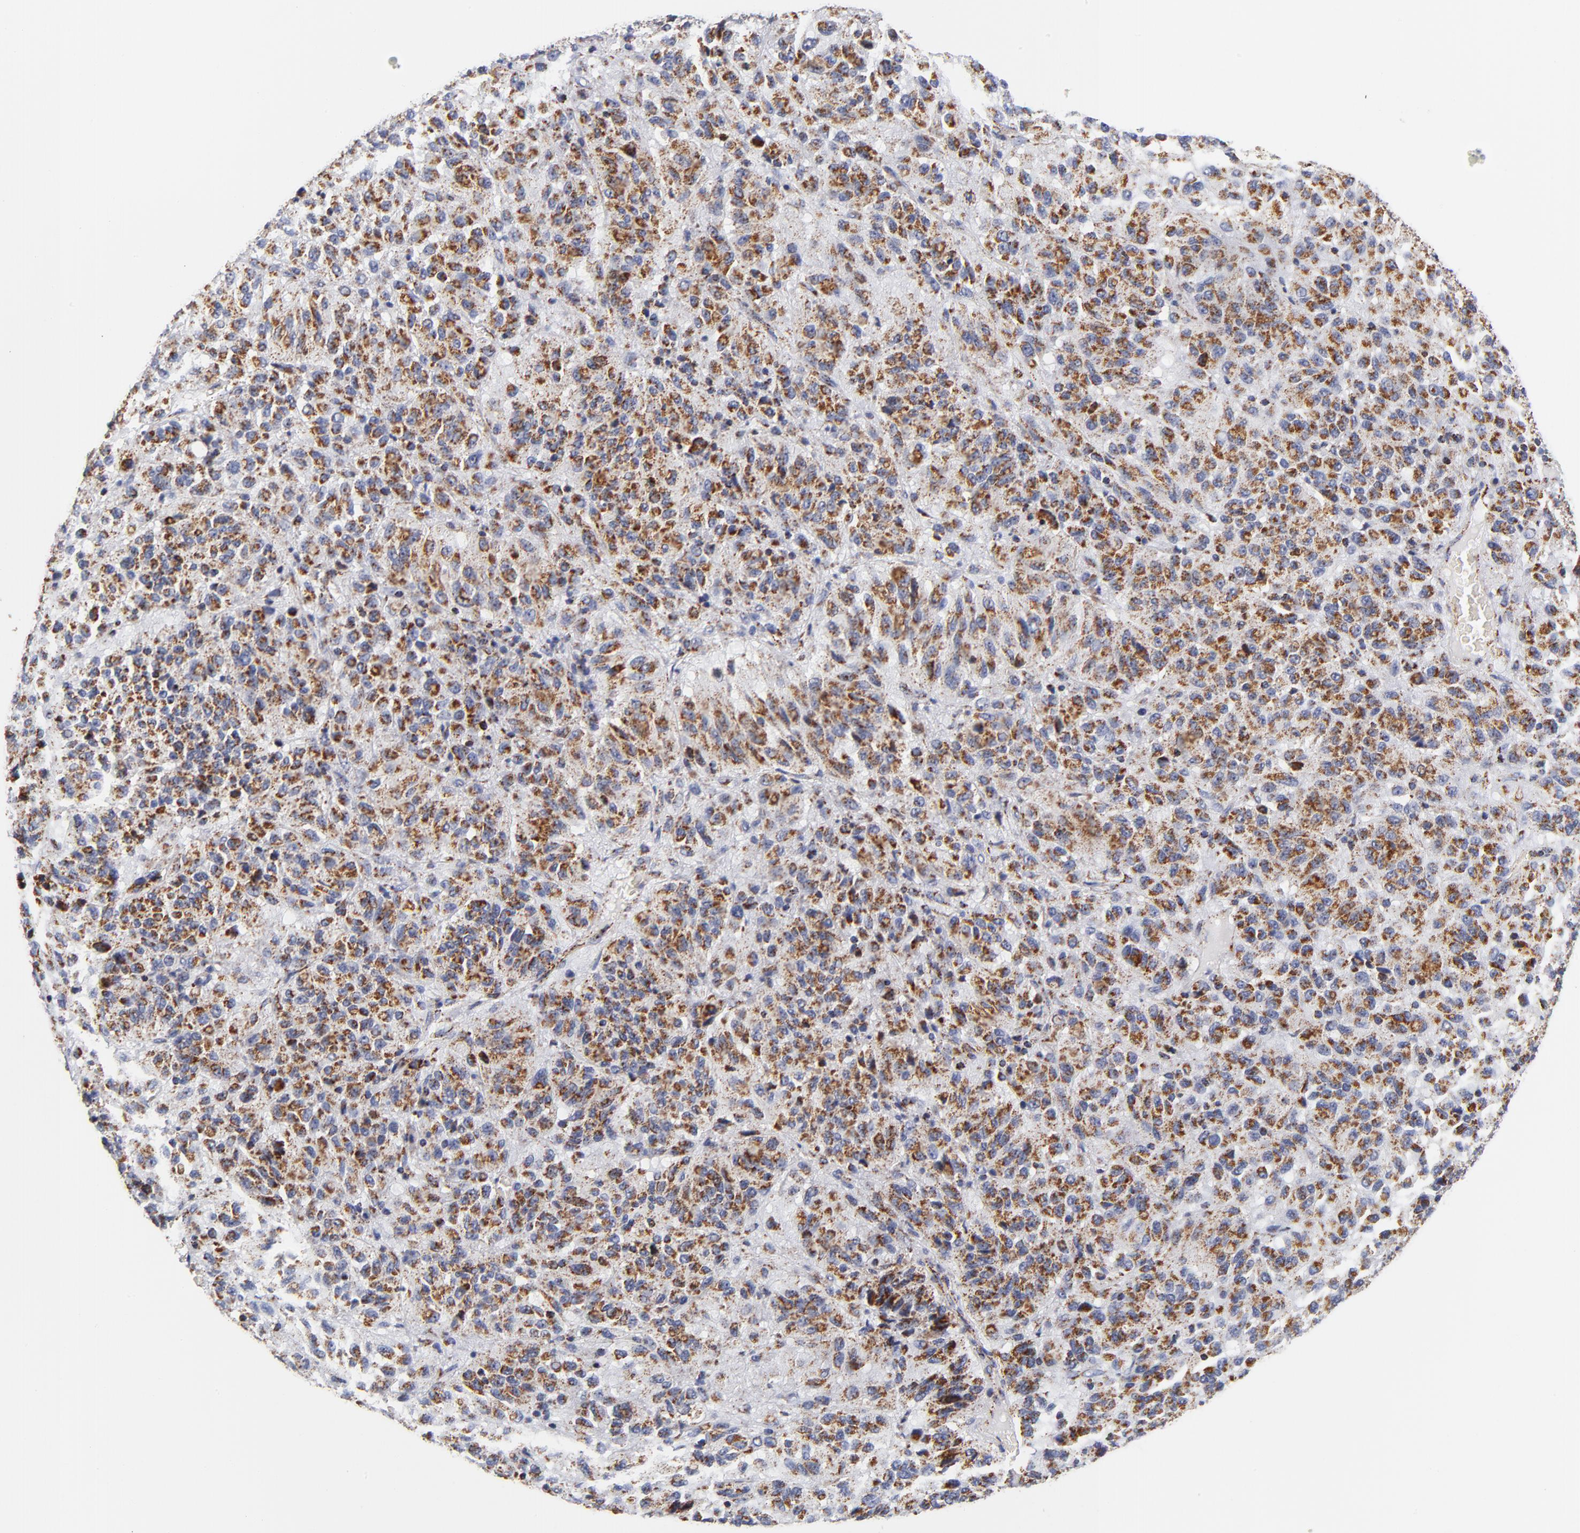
{"staining": {"intensity": "moderate", "quantity": ">75%", "location": "cytoplasmic/membranous"}, "tissue": "melanoma", "cell_type": "Tumor cells", "image_type": "cancer", "snomed": [{"axis": "morphology", "description": "Malignant melanoma, Metastatic site"}, {"axis": "topography", "description": "Lung"}], "caption": "A brown stain shows moderate cytoplasmic/membranous positivity of a protein in melanoma tumor cells.", "gene": "ECHS1", "patient": {"sex": "male", "age": 64}}